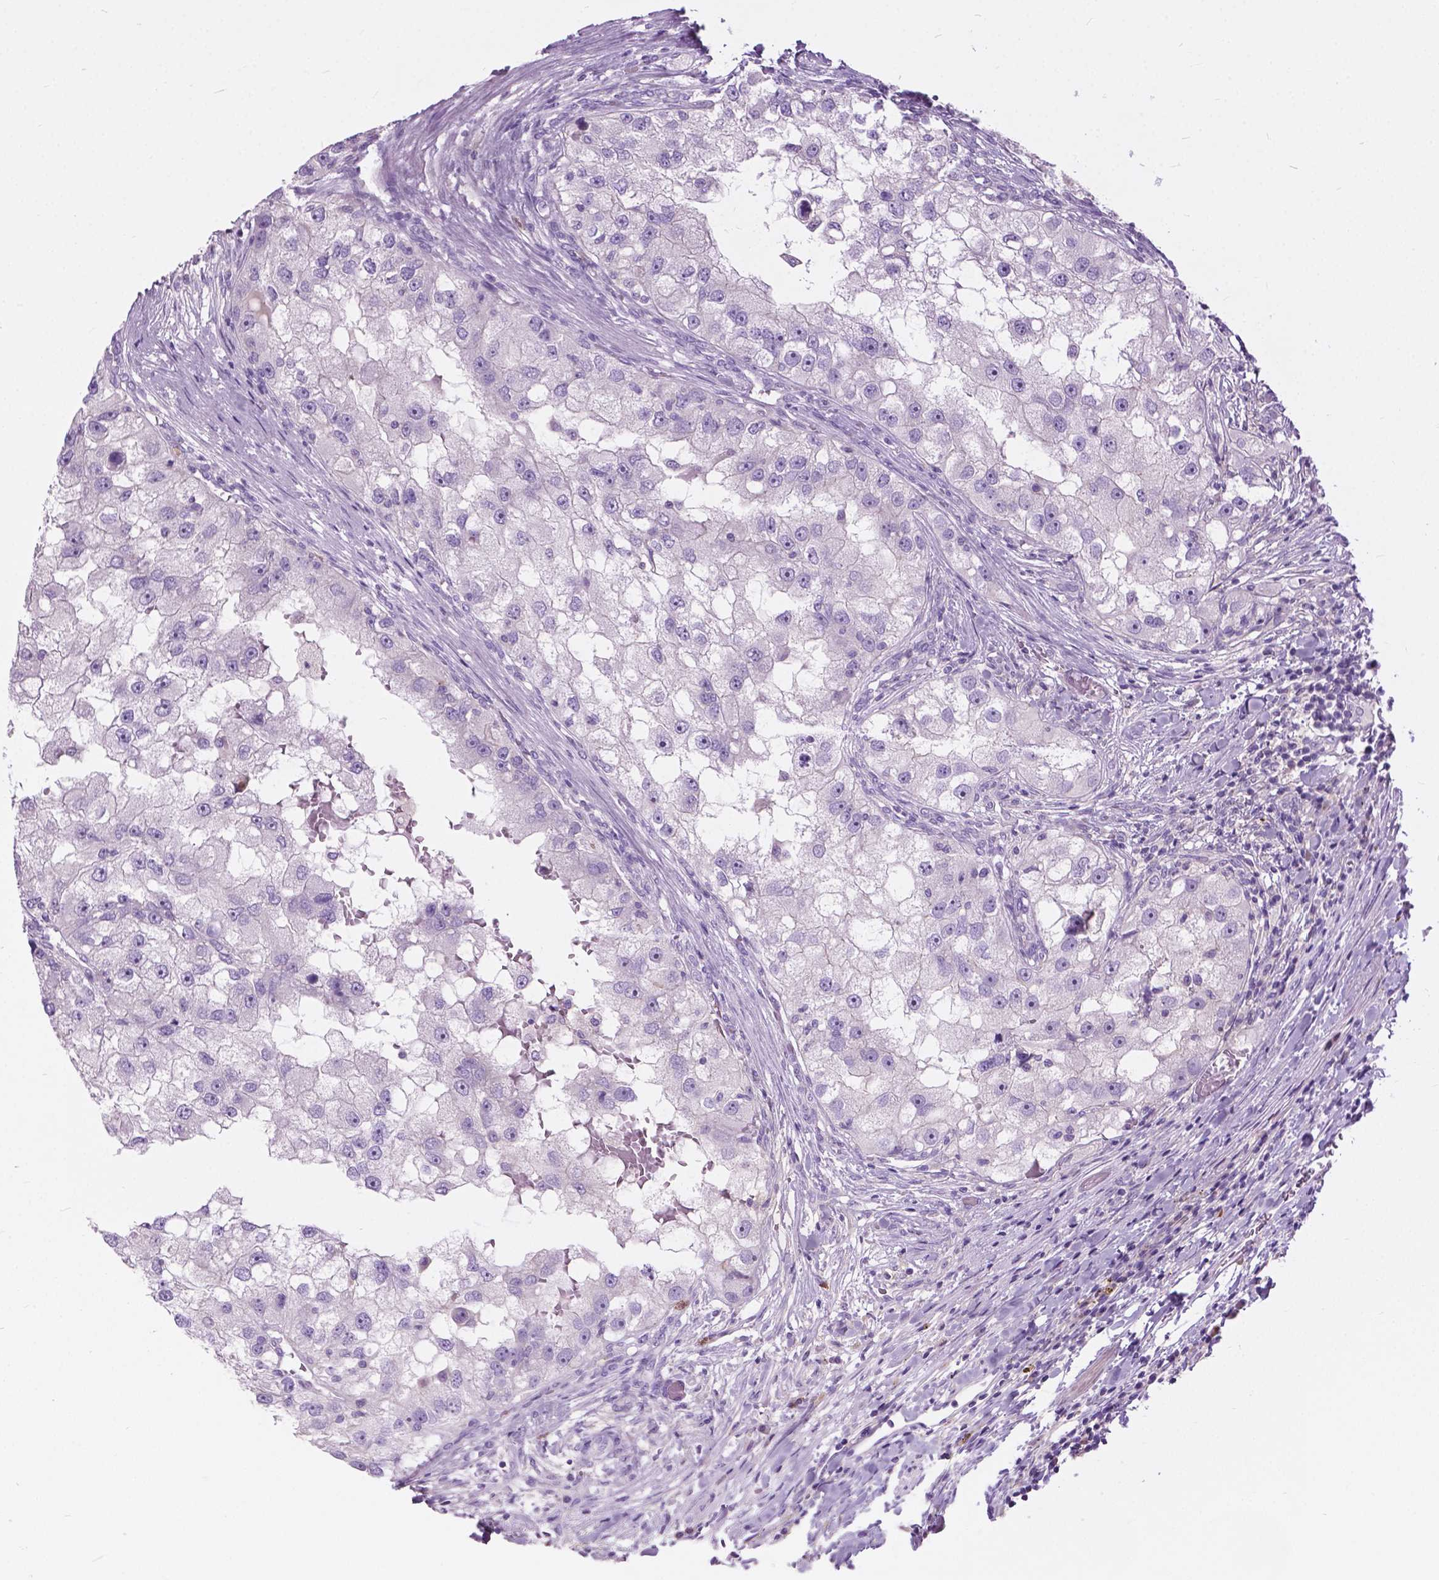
{"staining": {"intensity": "negative", "quantity": "none", "location": "none"}, "tissue": "renal cancer", "cell_type": "Tumor cells", "image_type": "cancer", "snomed": [{"axis": "morphology", "description": "Adenocarcinoma, NOS"}, {"axis": "topography", "description": "Kidney"}], "caption": "The immunohistochemistry photomicrograph has no significant positivity in tumor cells of adenocarcinoma (renal) tissue. (DAB immunohistochemistry (IHC) with hematoxylin counter stain).", "gene": "PRR35", "patient": {"sex": "male", "age": 63}}